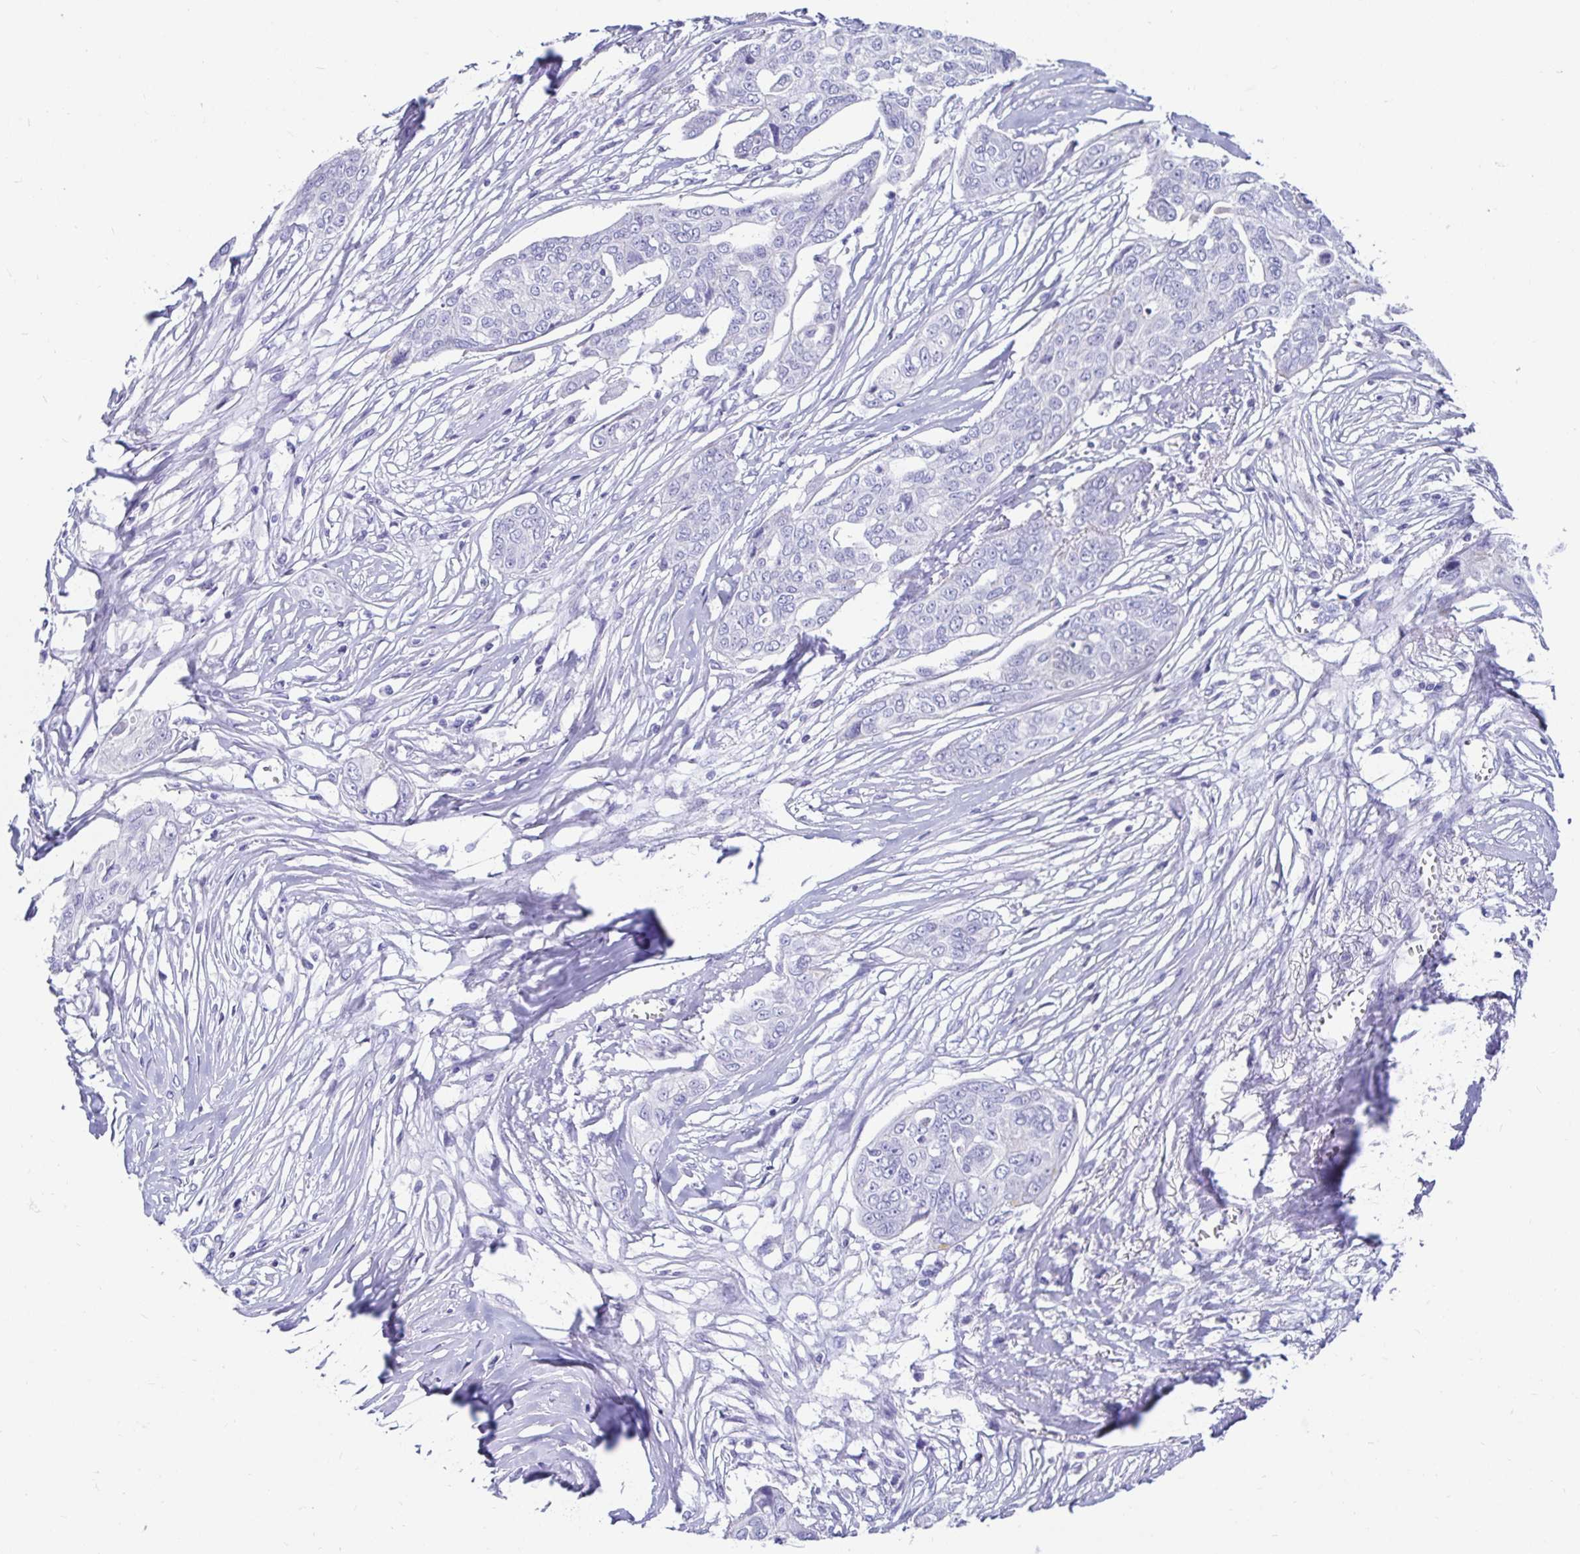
{"staining": {"intensity": "negative", "quantity": "none", "location": "none"}, "tissue": "ovarian cancer", "cell_type": "Tumor cells", "image_type": "cancer", "snomed": [{"axis": "morphology", "description": "Carcinoma, endometroid"}, {"axis": "topography", "description": "Ovary"}], "caption": "IHC micrograph of human ovarian cancer stained for a protein (brown), which shows no positivity in tumor cells.", "gene": "ZPBP2", "patient": {"sex": "female", "age": 70}}